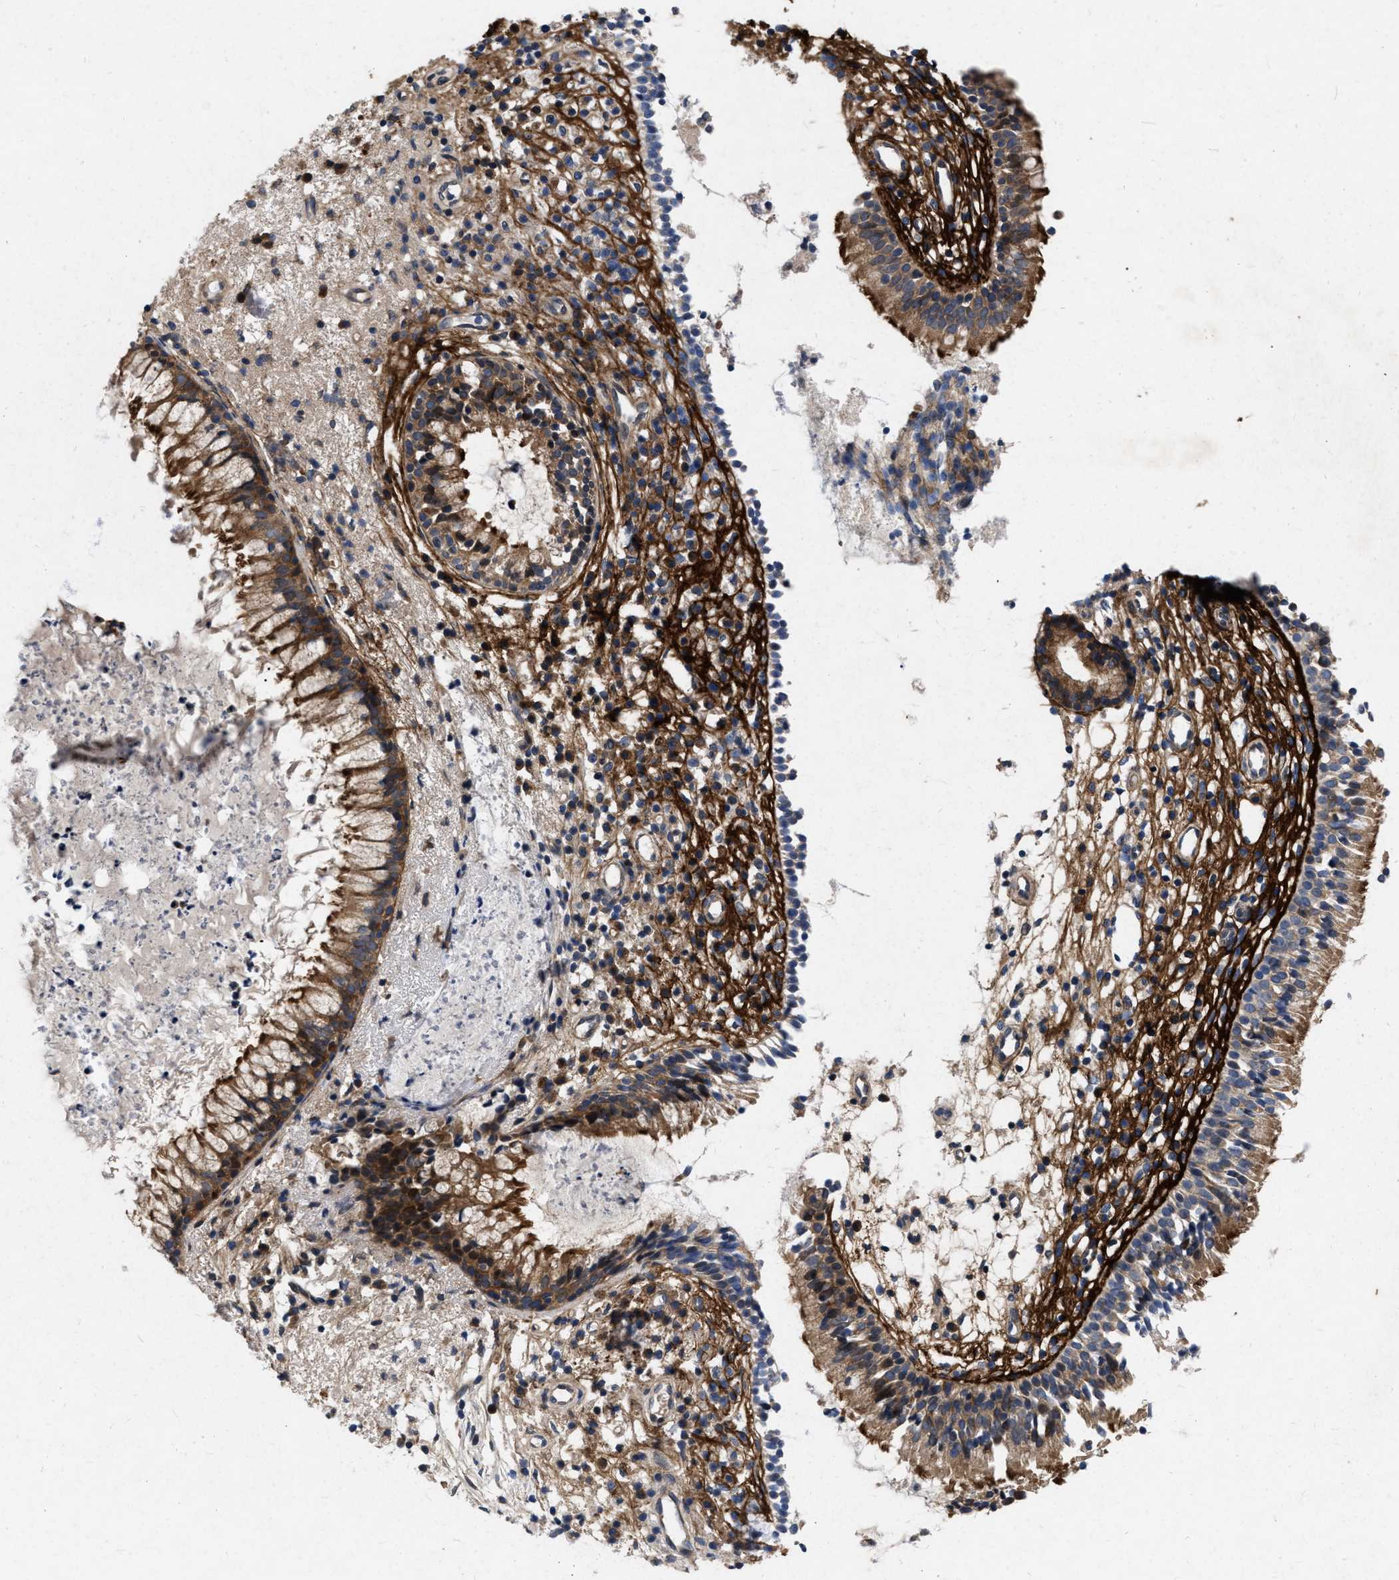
{"staining": {"intensity": "moderate", "quantity": ">75%", "location": "cytoplasmic/membranous"}, "tissue": "nasopharynx", "cell_type": "Respiratory epithelial cells", "image_type": "normal", "snomed": [{"axis": "morphology", "description": "Normal tissue, NOS"}, {"axis": "topography", "description": "Nasopharynx"}], "caption": "The image shows immunohistochemical staining of normal nasopharynx. There is moderate cytoplasmic/membranous positivity is identified in approximately >75% of respiratory epithelial cells.", "gene": "CDKN2C", "patient": {"sex": "male", "age": 21}}